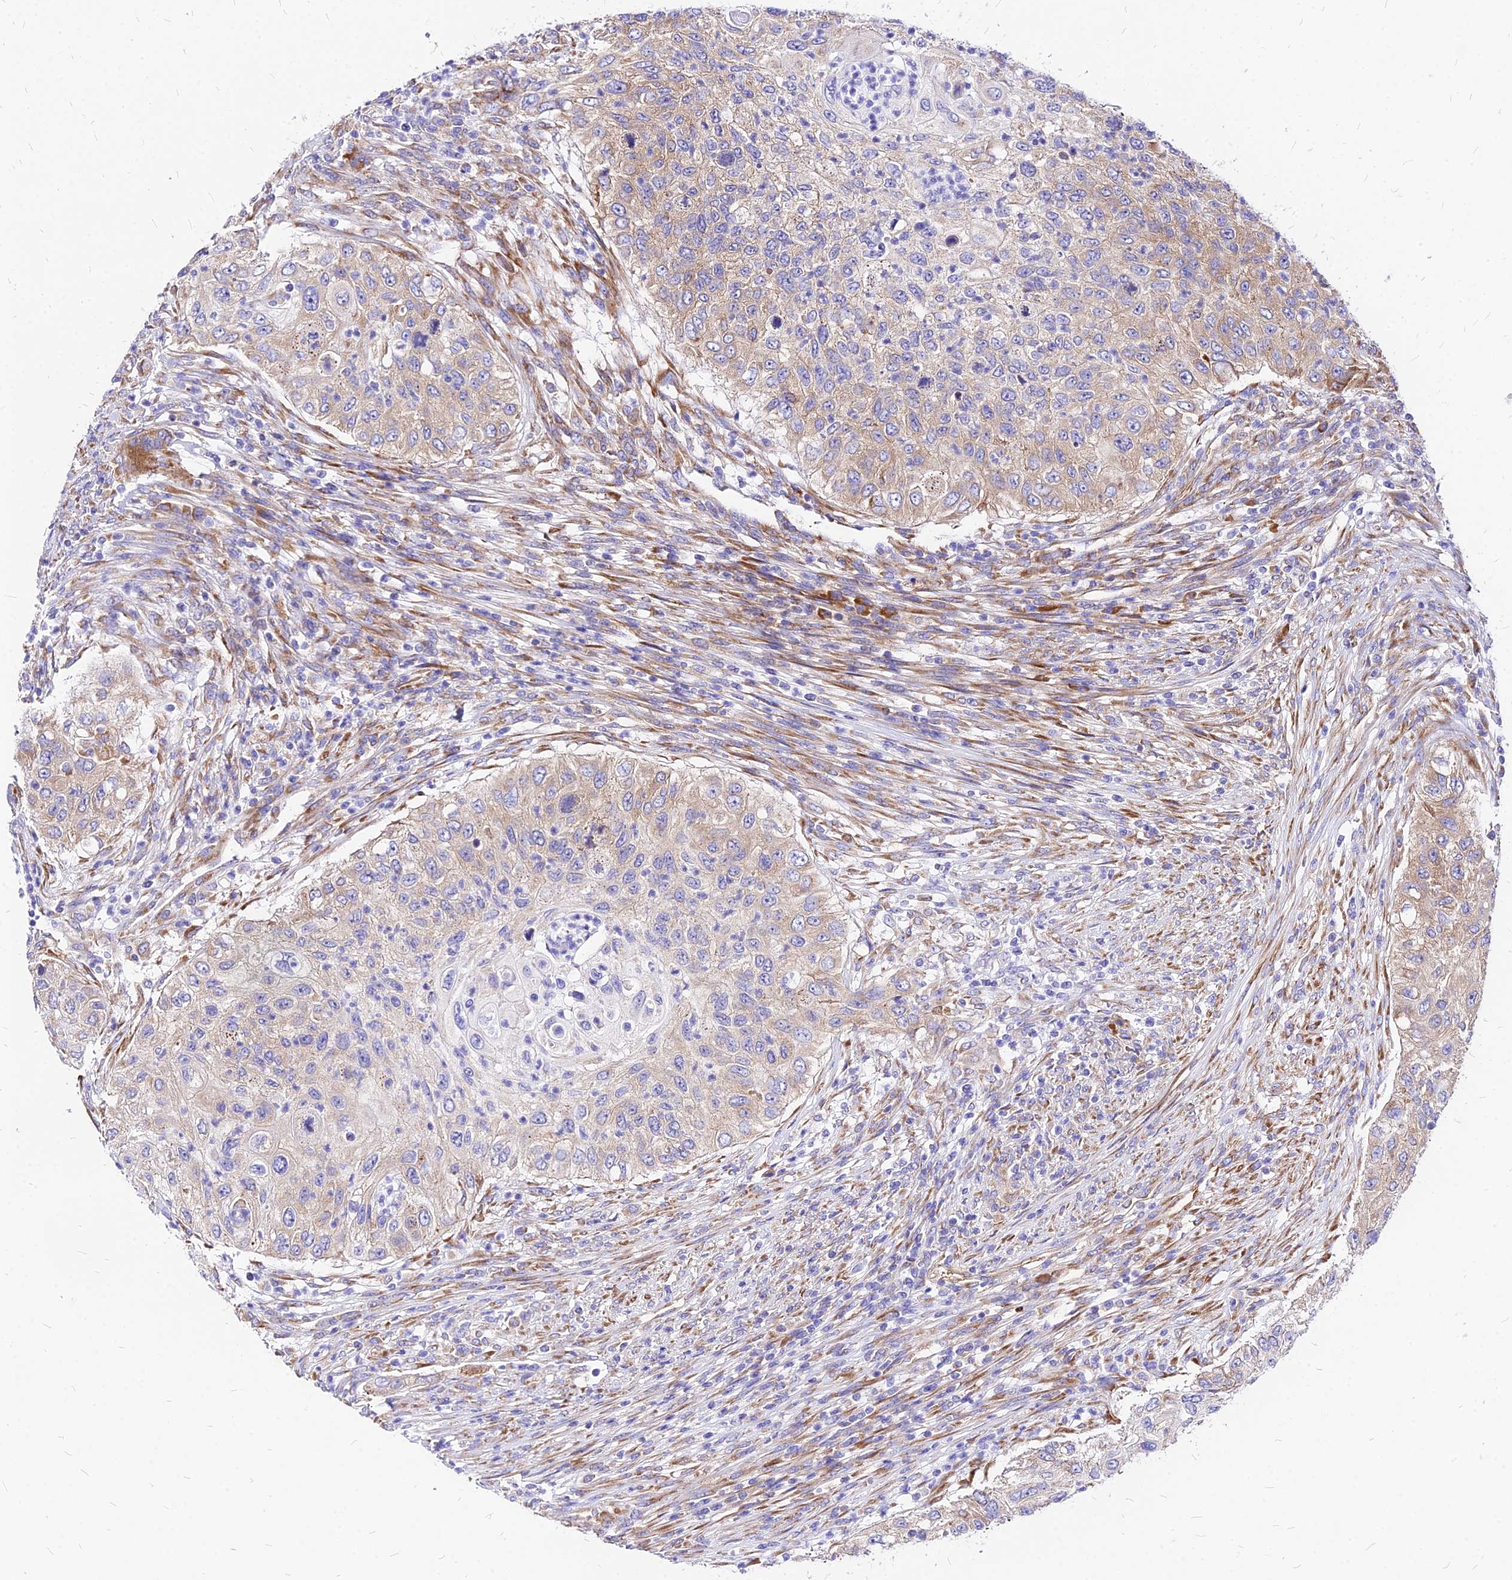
{"staining": {"intensity": "weak", "quantity": ">75%", "location": "cytoplasmic/membranous"}, "tissue": "urothelial cancer", "cell_type": "Tumor cells", "image_type": "cancer", "snomed": [{"axis": "morphology", "description": "Urothelial carcinoma, High grade"}, {"axis": "topography", "description": "Urinary bladder"}], "caption": "Immunohistochemistry (DAB) staining of human urothelial cancer demonstrates weak cytoplasmic/membranous protein positivity in approximately >75% of tumor cells. Immunohistochemistry (ihc) stains the protein in brown and the nuclei are stained blue.", "gene": "RPL19", "patient": {"sex": "female", "age": 60}}